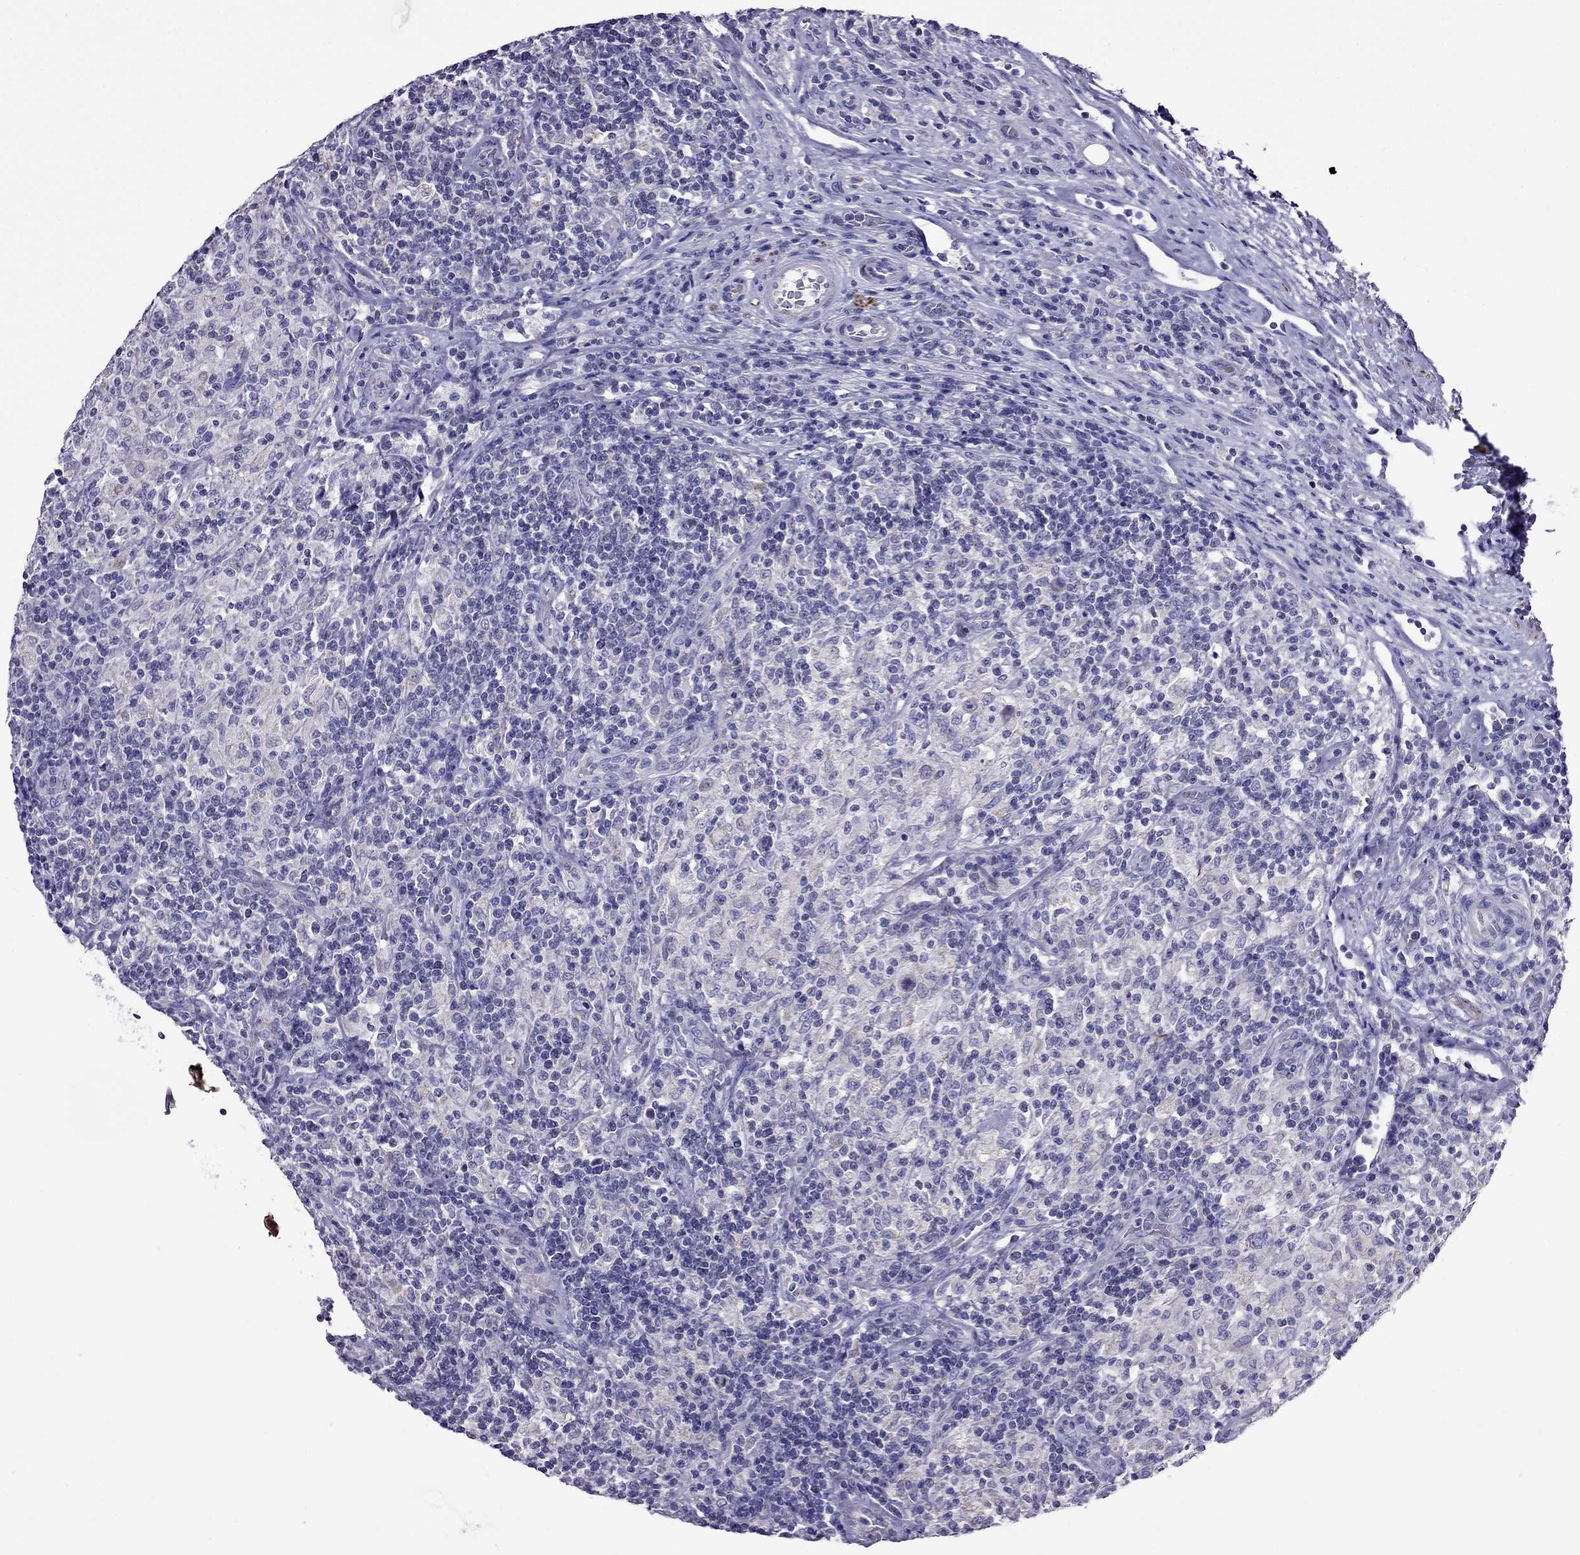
{"staining": {"intensity": "negative", "quantity": "none", "location": "none"}, "tissue": "lymphoma", "cell_type": "Tumor cells", "image_type": "cancer", "snomed": [{"axis": "morphology", "description": "Hodgkin's disease, NOS"}, {"axis": "topography", "description": "Lymph node"}], "caption": "A histopathology image of lymphoma stained for a protein shows no brown staining in tumor cells.", "gene": "DSC1", "patient": {"sex": "male", "age": 70}}